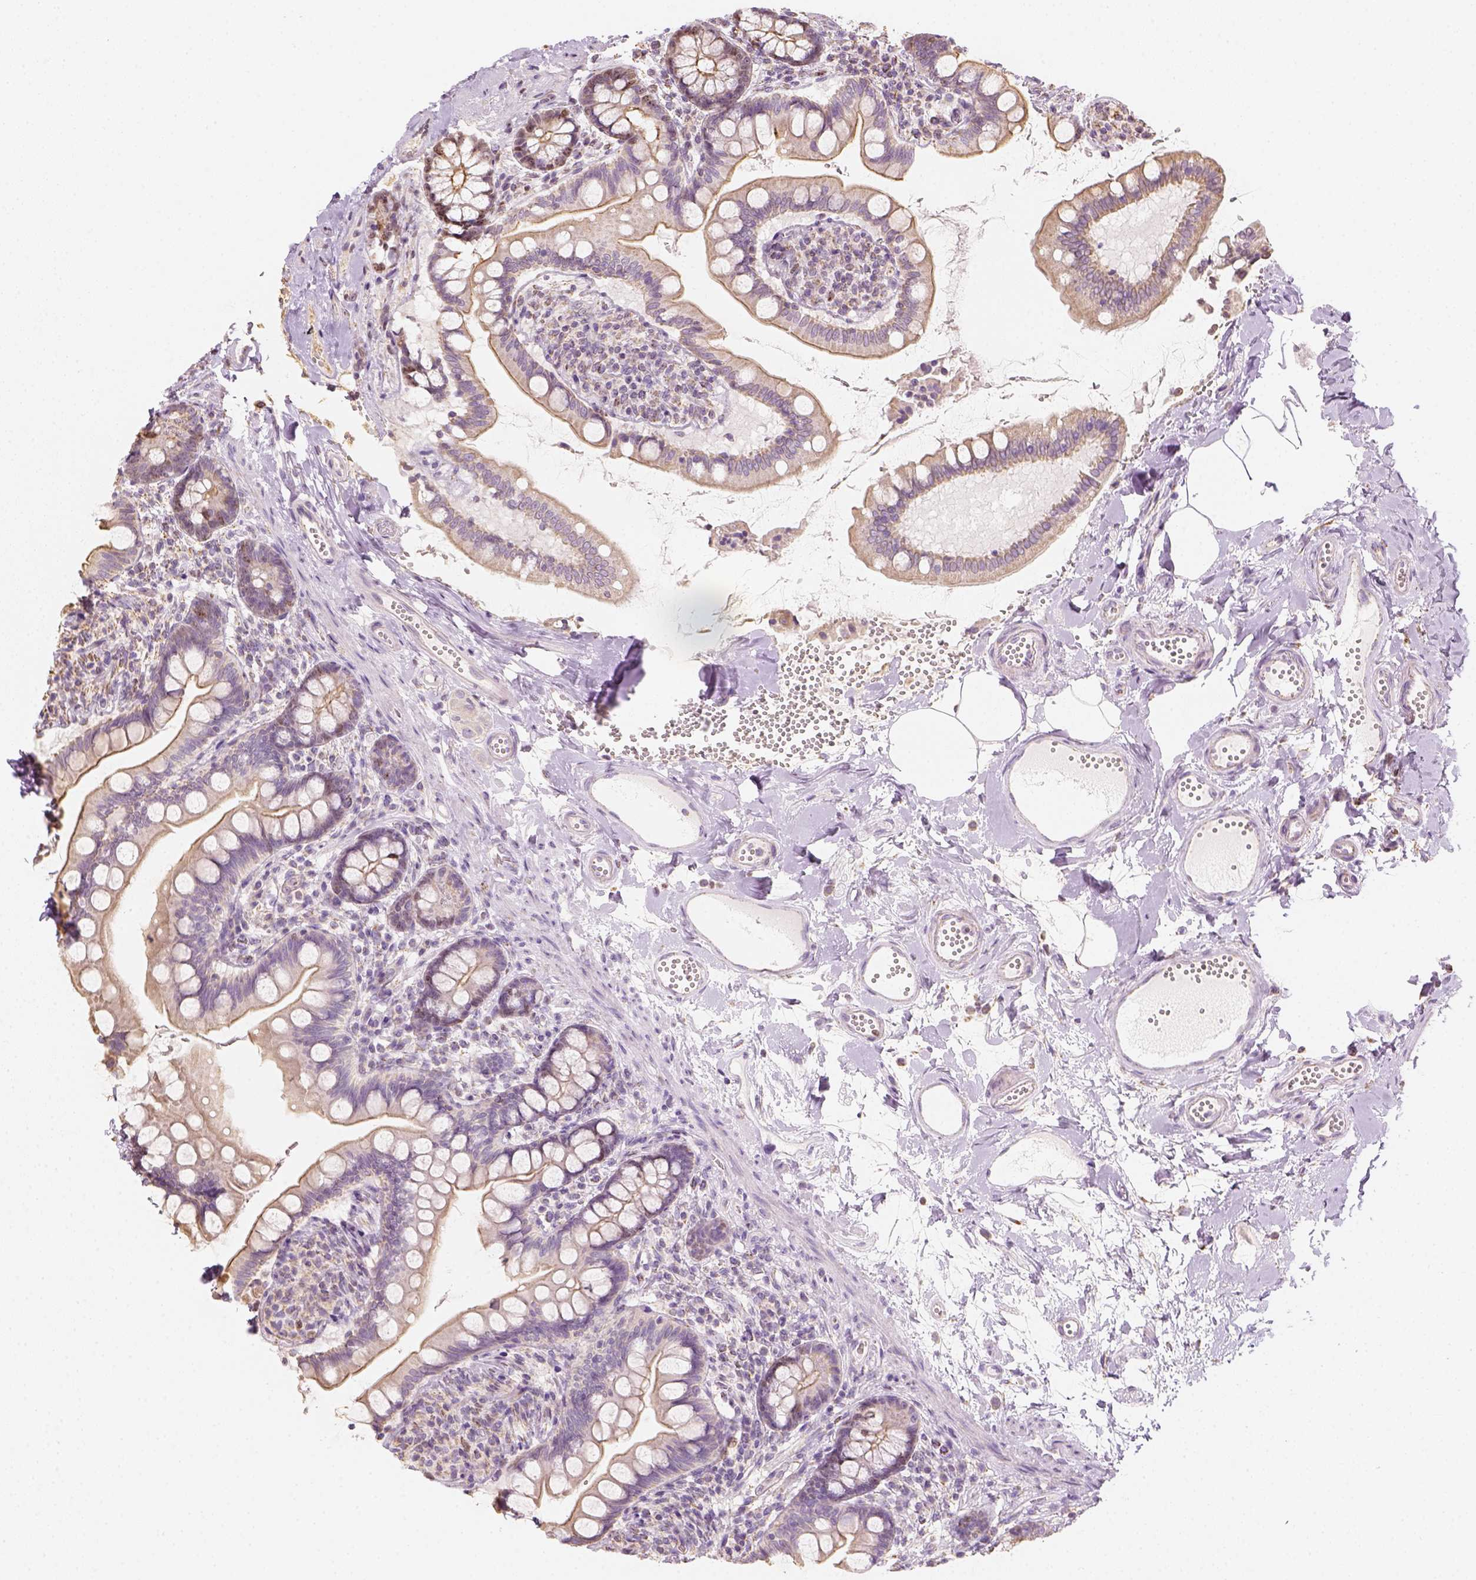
{"staining": {"intensity": "moderate", "quantity": "<25%", "location": "cytoplasmic/membranous"}, "tissue": "small intestine", "cell_type": "Glandular cells", "image_type": "normal", "snomed": [{"axis": "morphology", "description": "Normal tissue, NOS"}, {"axis": "topography", "description": "Small intestine"}], "caption": "Protein expression analysis of normal small intestine displays moderate cytoplasmic/membranous staining in about <25% of glandular cells. (Brightfield microscopy of DAB IHC at high magnification).", "gene": "LCA5", "patient": {"sex": "female", "age": 56}}